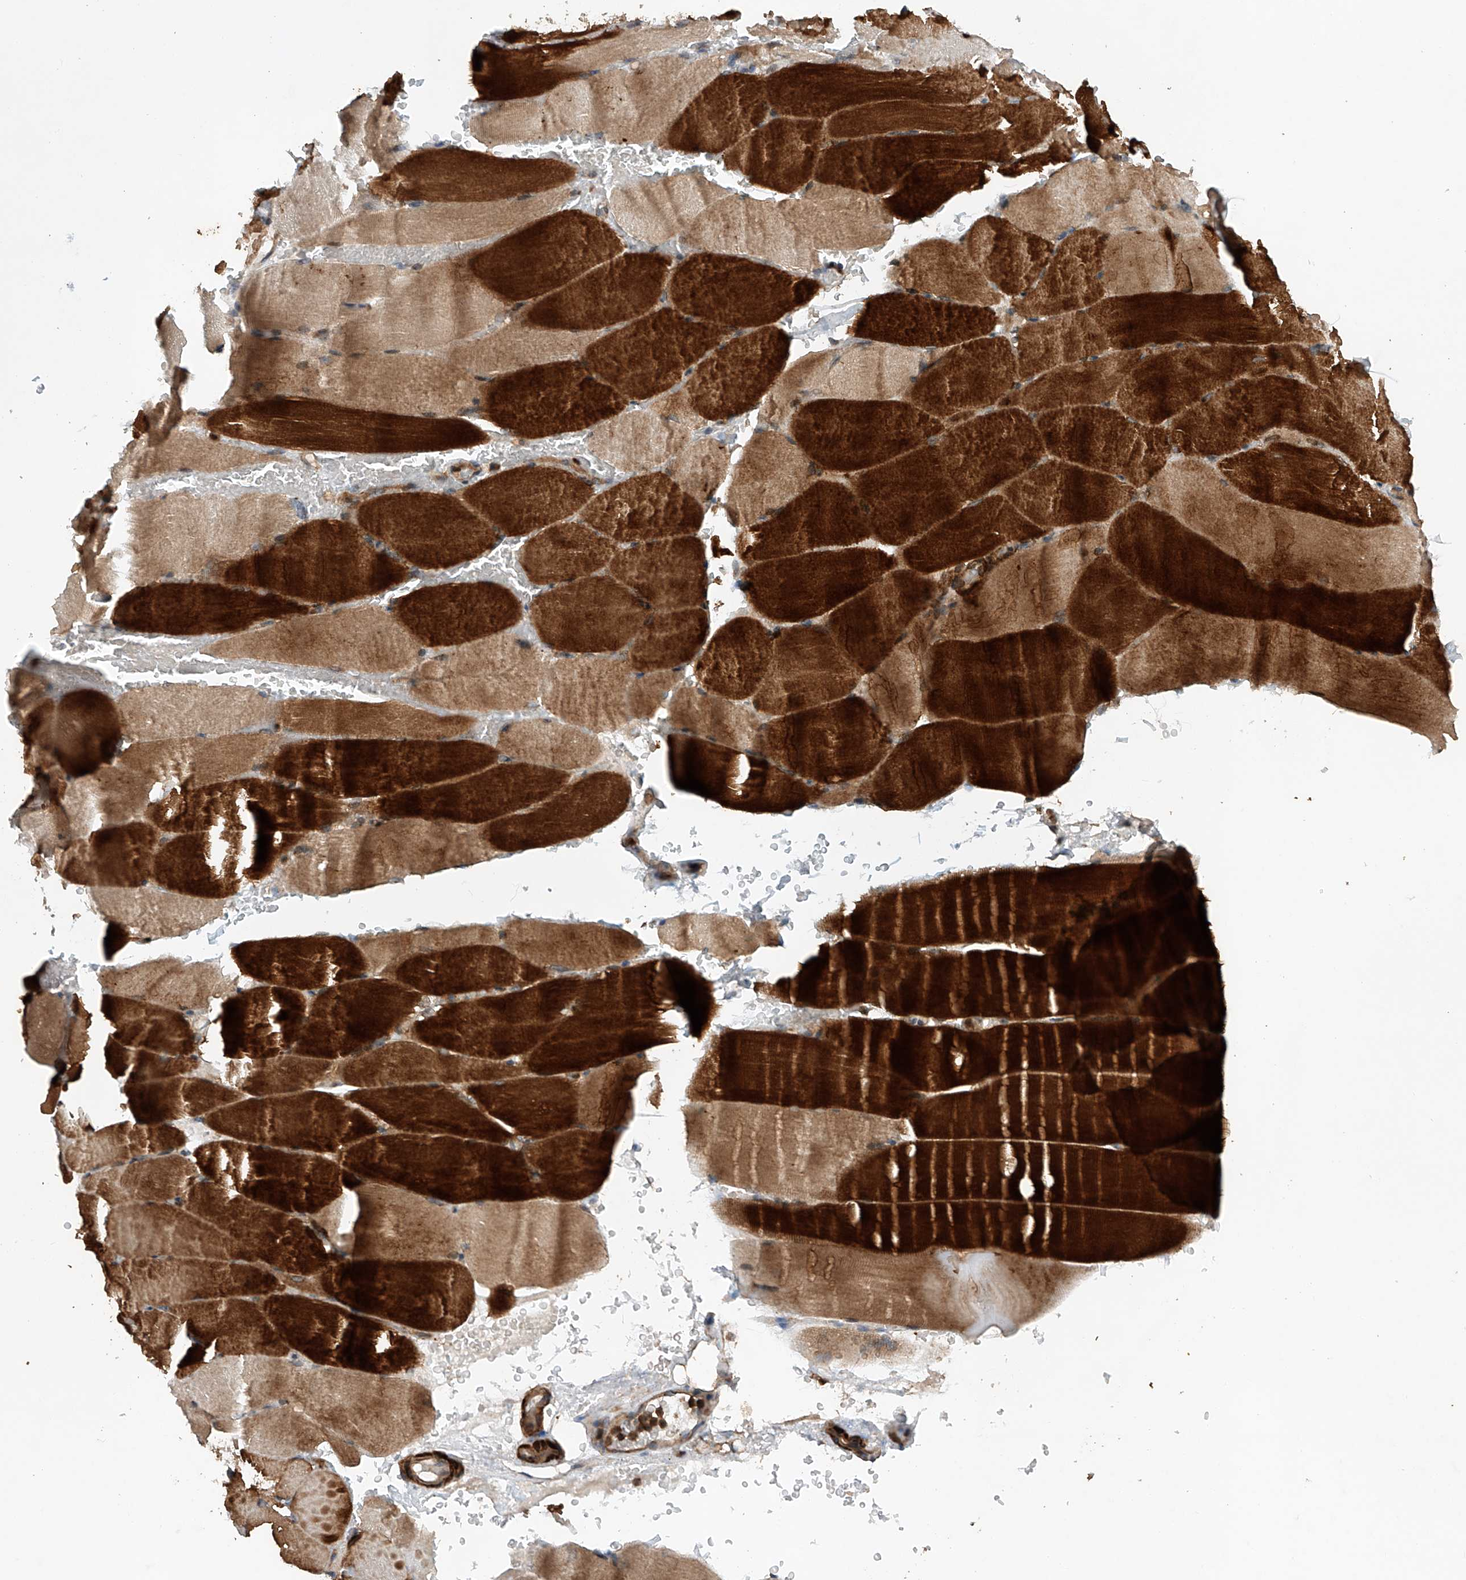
{"staining": {"intensity": "strong", "quantity": ">75%", "location": "cytoplasmic/membranous"}, "tissue": "skeletal muscle", "cell_type": "Myocytes", "image_type": "normal", "snomed": [{"axis": "morphology", "description": "Normal tissue, NOS"}, {"axis": "topography", "description": "Skeletal muscle"}, {"axis": "topography", "description": "Parathyroid gland"}], "caption": "IHC of unremarkable skeletal muscle exhibits high levels of strong cytoplasmic/membranous expression in about >75% of myocytes.", "gene": "CEP85L", "patient": {"sex": "female", "age": 37}}